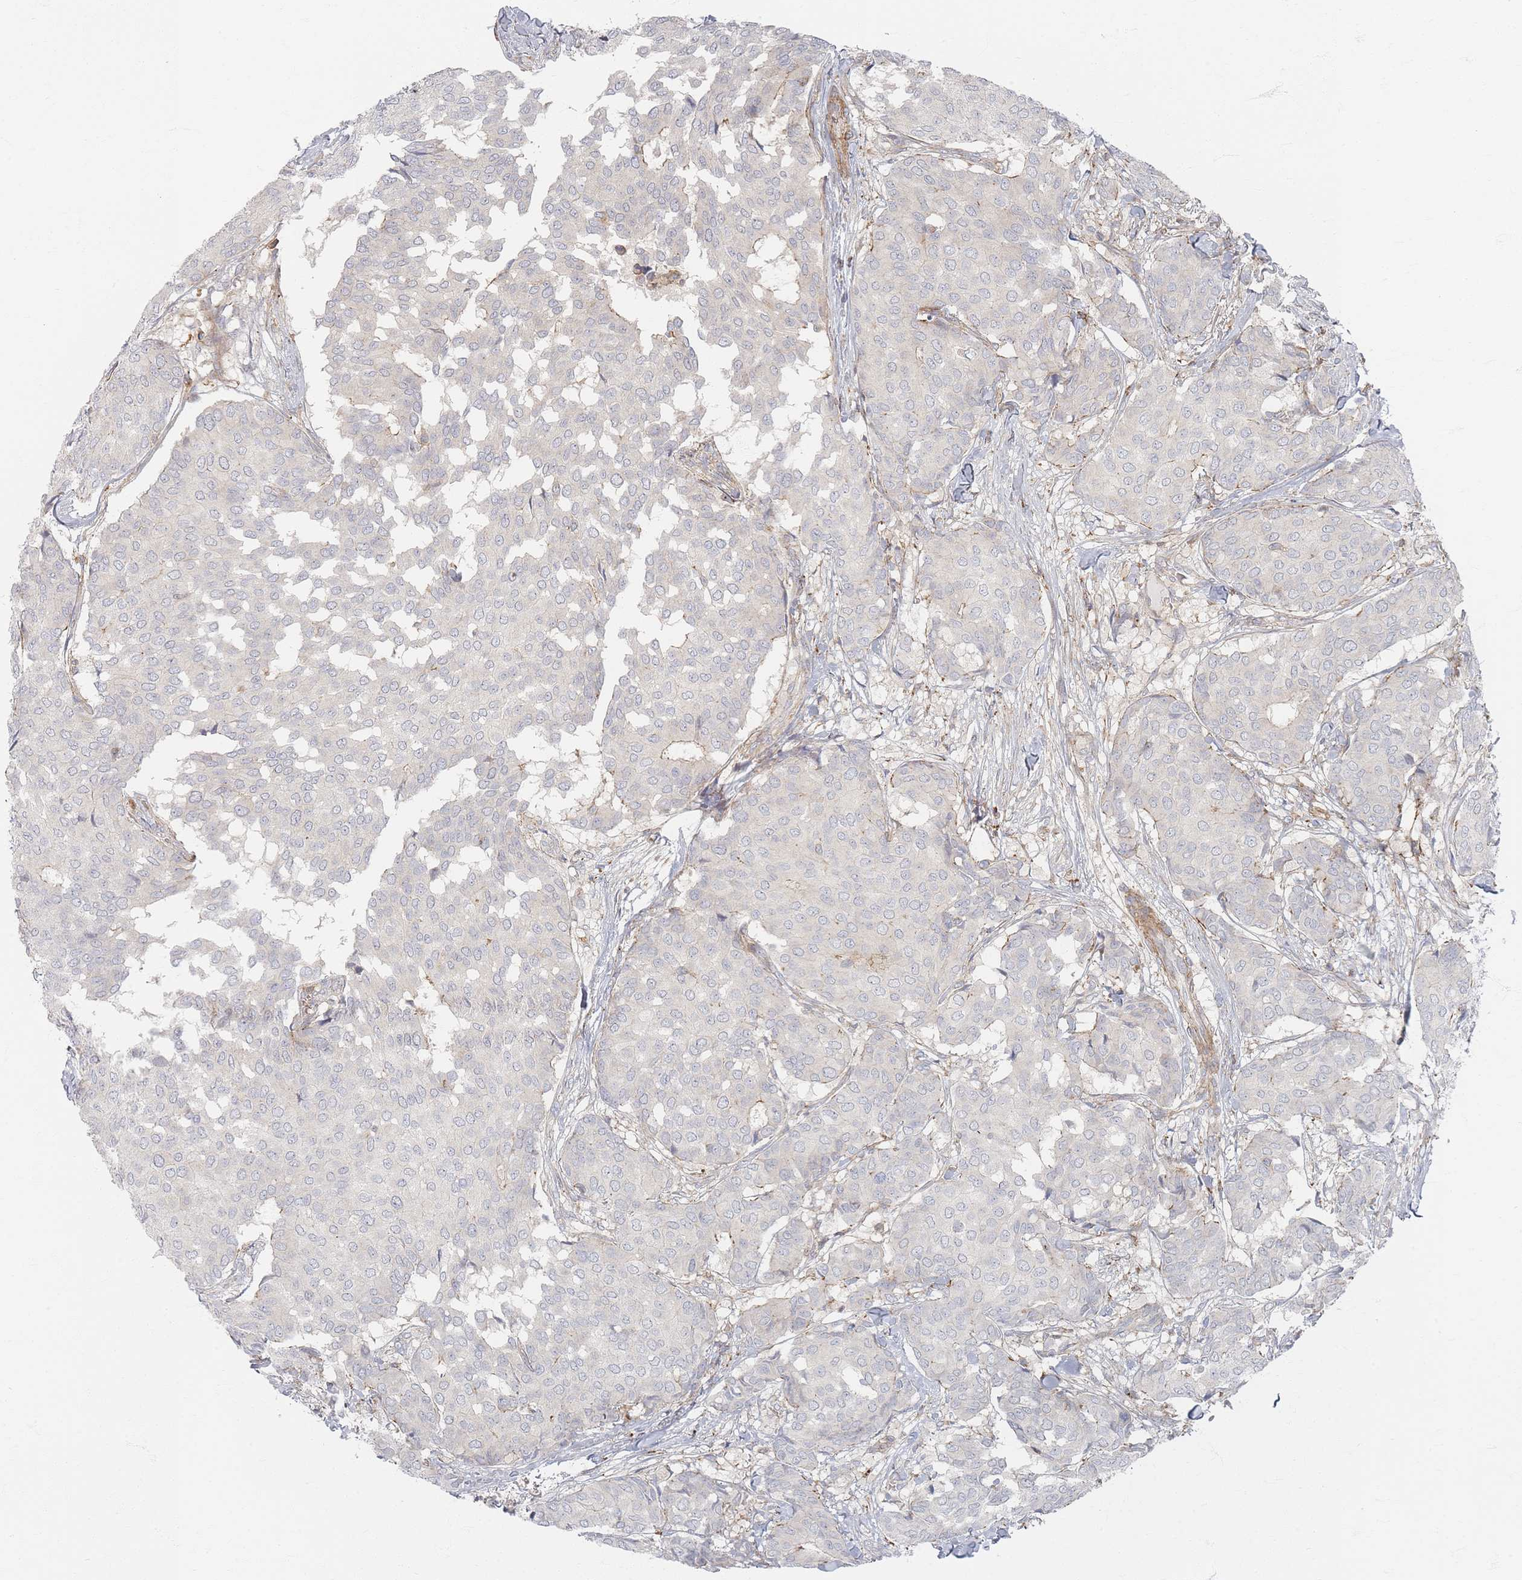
{"staining": {"intensity": "weak", "quantity": "<25%", "location": "cytoplasmic/membranous"}, "tissue": "breast cancer", "cell_type": "Tumor cells", "image_type": "cancer", "snomed": [{"axis": "morphology", "description": "Duct carcinoma"}, {"axis": "topography", "description": "Breast"}], "caption": "Tumor cells show no significant protein staining in breast cancer (infiltrating ductal carcinoma).", "gene": "ZNF852", "patient": {"sex": "female", "age": 75}}